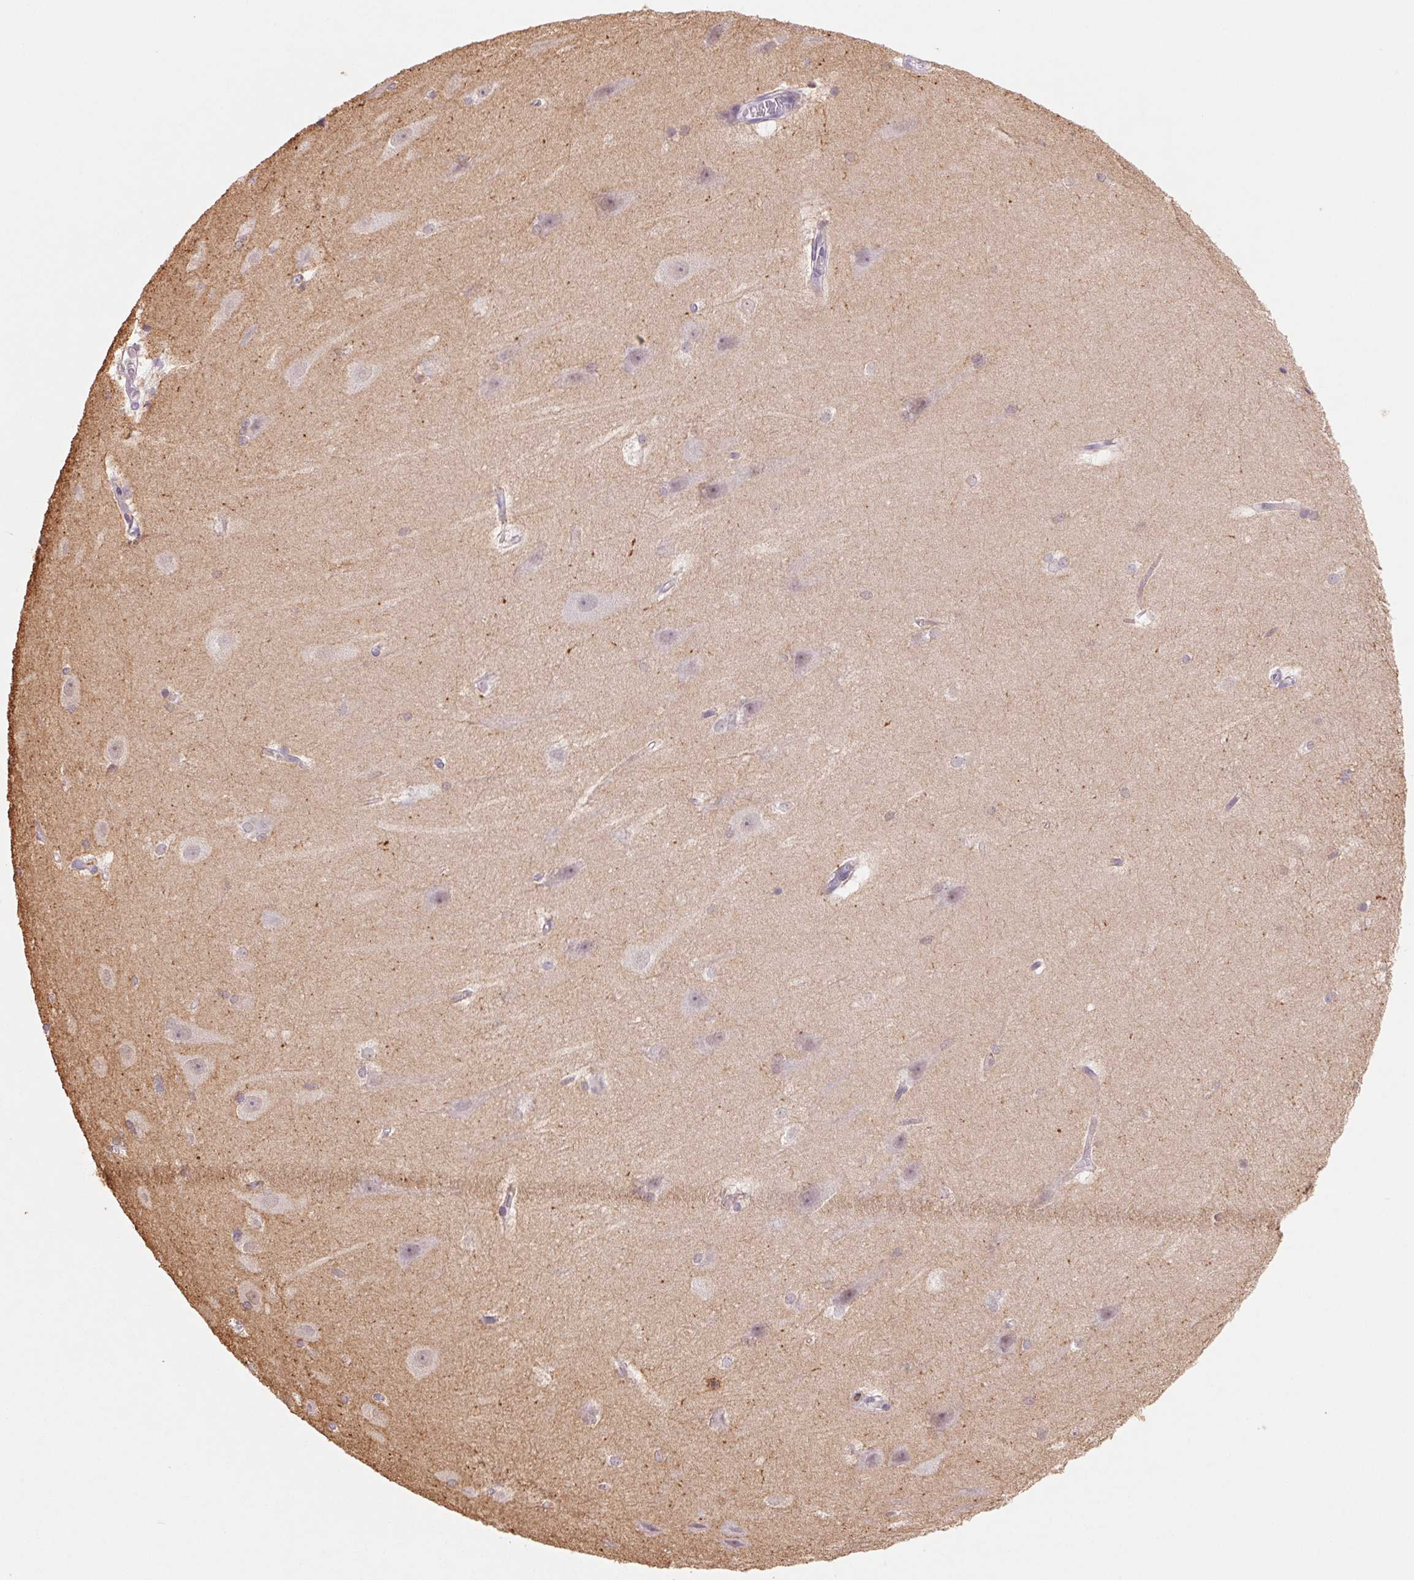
{"staining": {"intensity": "weak", "quantity": "<25%", "location": "cytoplasmic/membranous"}, "tissue": "hippocampus", "cell_type": "Glial cells", "image_type": "normal", "snomed": [{"axis": "morphology", "description": "Normal tissue, NOS"}, {"axis": "topography", "description": "Cerebral cortex"}, {"axis": "topography", "description": "Hippocampus"}], "caption": "Immunohistochemistry image of unremarkable hippocampus: hippocampus stained with DAB demonstrates no significant protein positivity in glial cells. The staining was performed using DAB (3,3'-diaminobenzidine) to visualize the protein expression in brown, while the nuclei were stained in blue with hematoxylin (Magnification: 20x).", "gene": "KIF26A", "patient": {"sex": "female", "age": 19}}